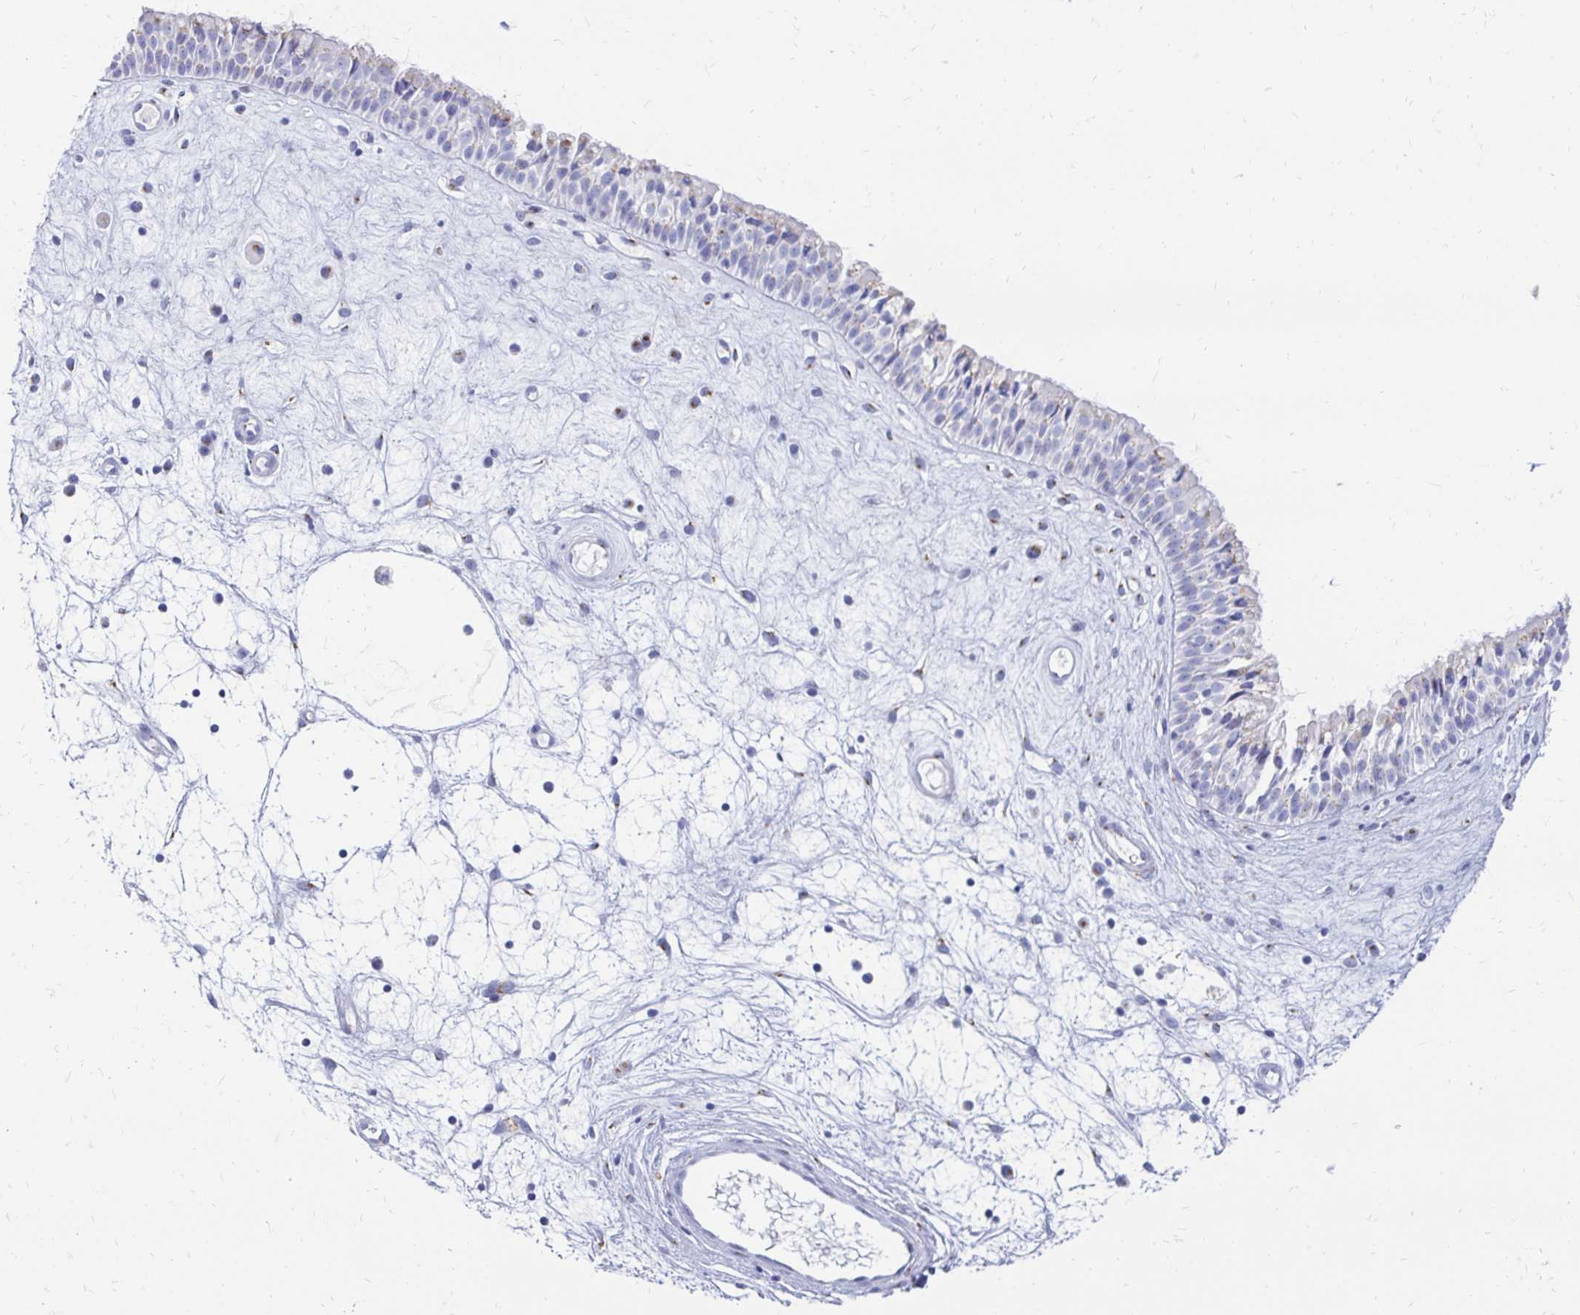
{"staining": {"intensity": "weak", "quantity": "<25%", "location": "cytoplasmic/membranous"}, "tissue": "nasopharynx", "cell_type": "Respiratory epithelial cells", "image_type": "normal", "snomed": [{"axis": "morphology", "description": "Normal tissue, NOS"}, {"axis": "topography", "description": "Nasopharynx"}], "caption": "A photomicrograph of nasopharynx stained for a protein reveals no brown staining in respiratory epithelial cells.", "gene": "PAGE4", "patient": {"sex": "male", "age": 69}}